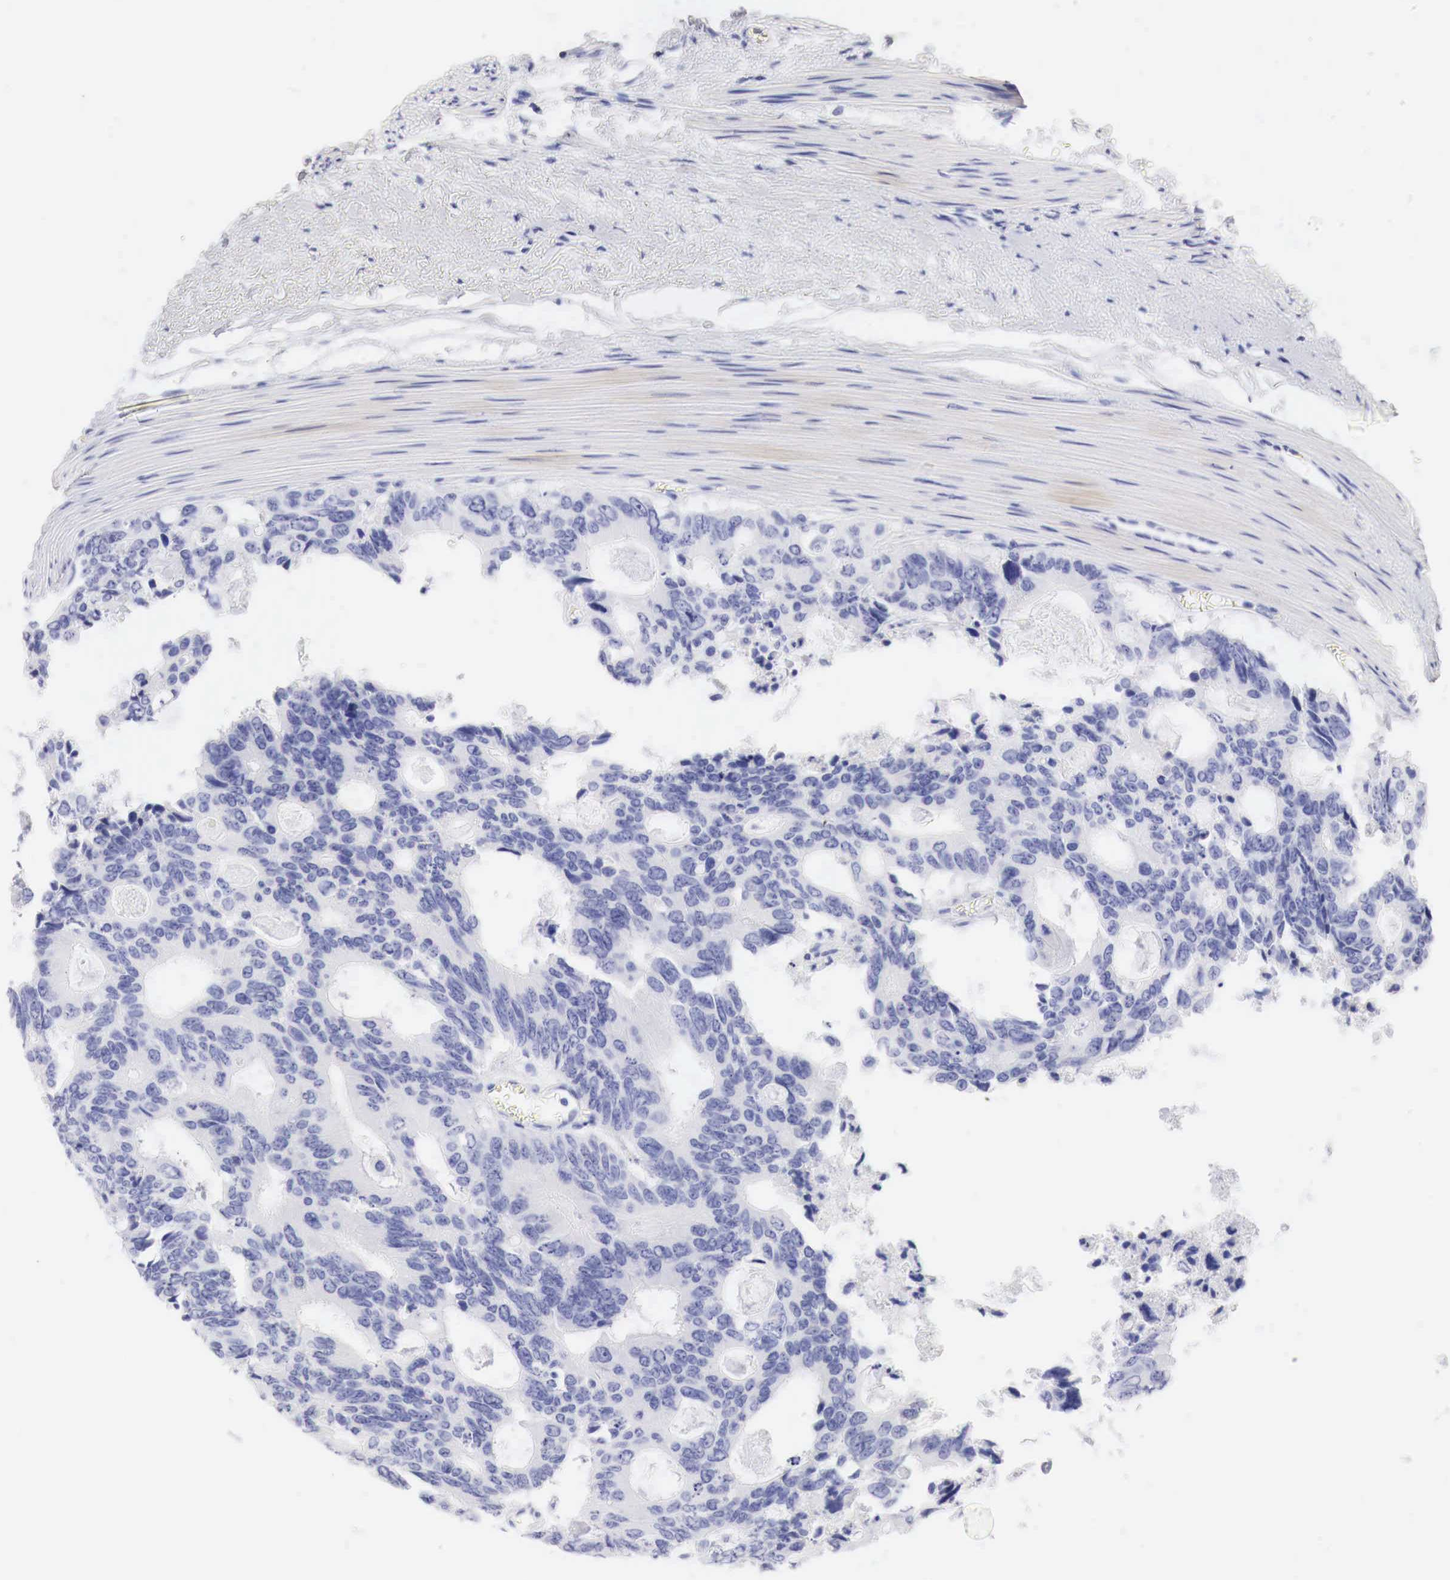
{"staining": {"intensity": "negative", "quantity": "none", "location": "none"}, "tissue": "colorectal cancer", "cell_type": "Tumor cells", "image_type": "cancer", "snomed": [{"axis": "morphology", "description": "Adenocarcinoma, NOS"}, {"axis": "topography", "description": "Rectum"}], "caption": "High power microscopy photomicrograph of an IHC micrograph of colorectal cancer, revealing no significant expression in tumor cells. (Immunohistochemistry, brightfield microscopy, high magnification).", "gene": "TYR", "patient": {"sex": "male", "age": 76}}